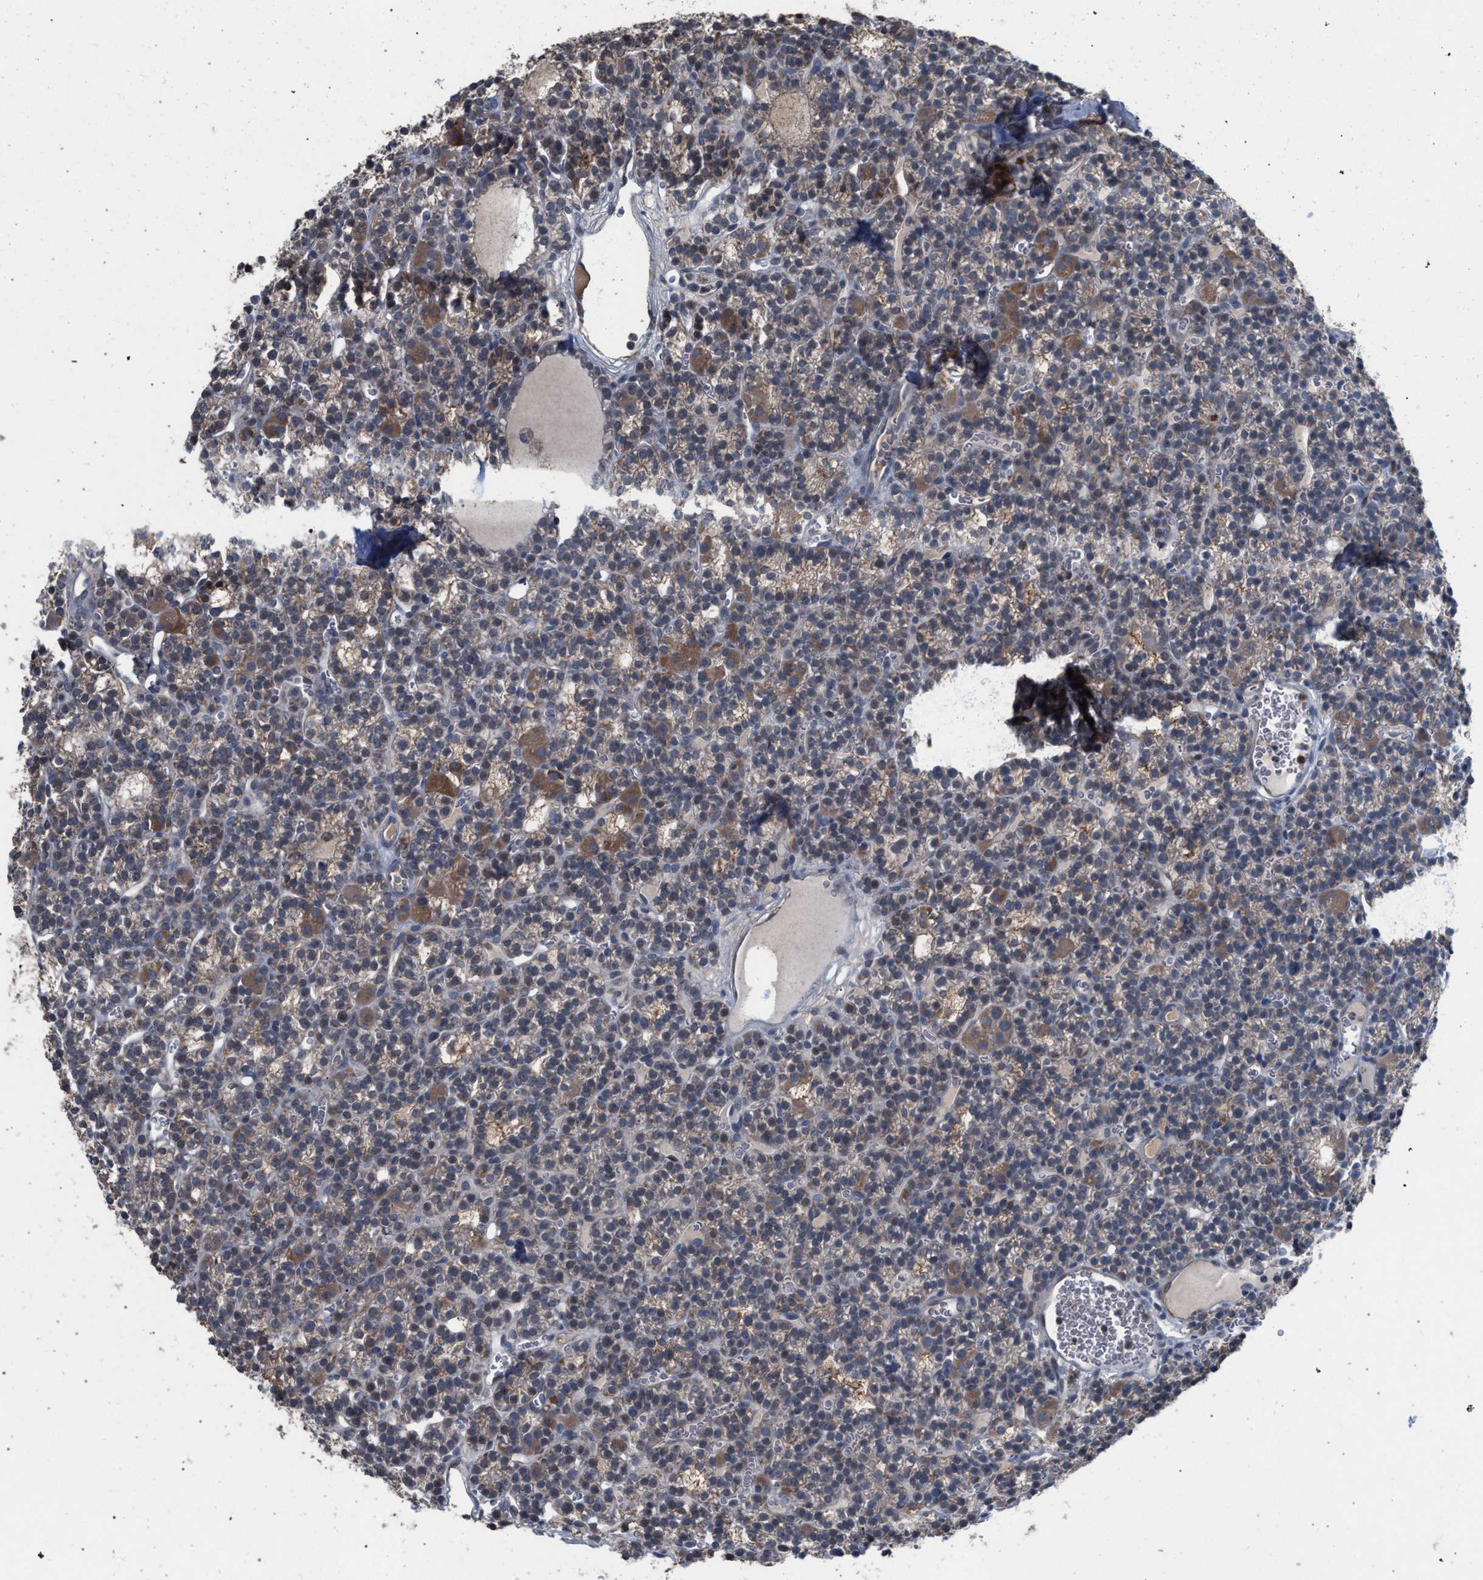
{"staining": {"intensity": "weak", "quantity": ">75%", "location": "cytoplasmic/membranous"}, "tissue": "parathyroid gland", "cell_type": "Glandular cells", "image_type": "normal", "snomed": [{"axis": "morphology", "description": "Normal tissue, NOS"}, {"axis": "morphology", "description": "Adenoma, NOS"}, {"axis": "topography", "description": "Parathyroid gland"}], "caption": "Weak cytoplasmic/membranous staining for a protein is present in approximately >75% of glandular cells of benign parathyroid gland using immunohistochemistry.", "gene": "TECPR1", "patient": {"sex": "female", "age": 58}}